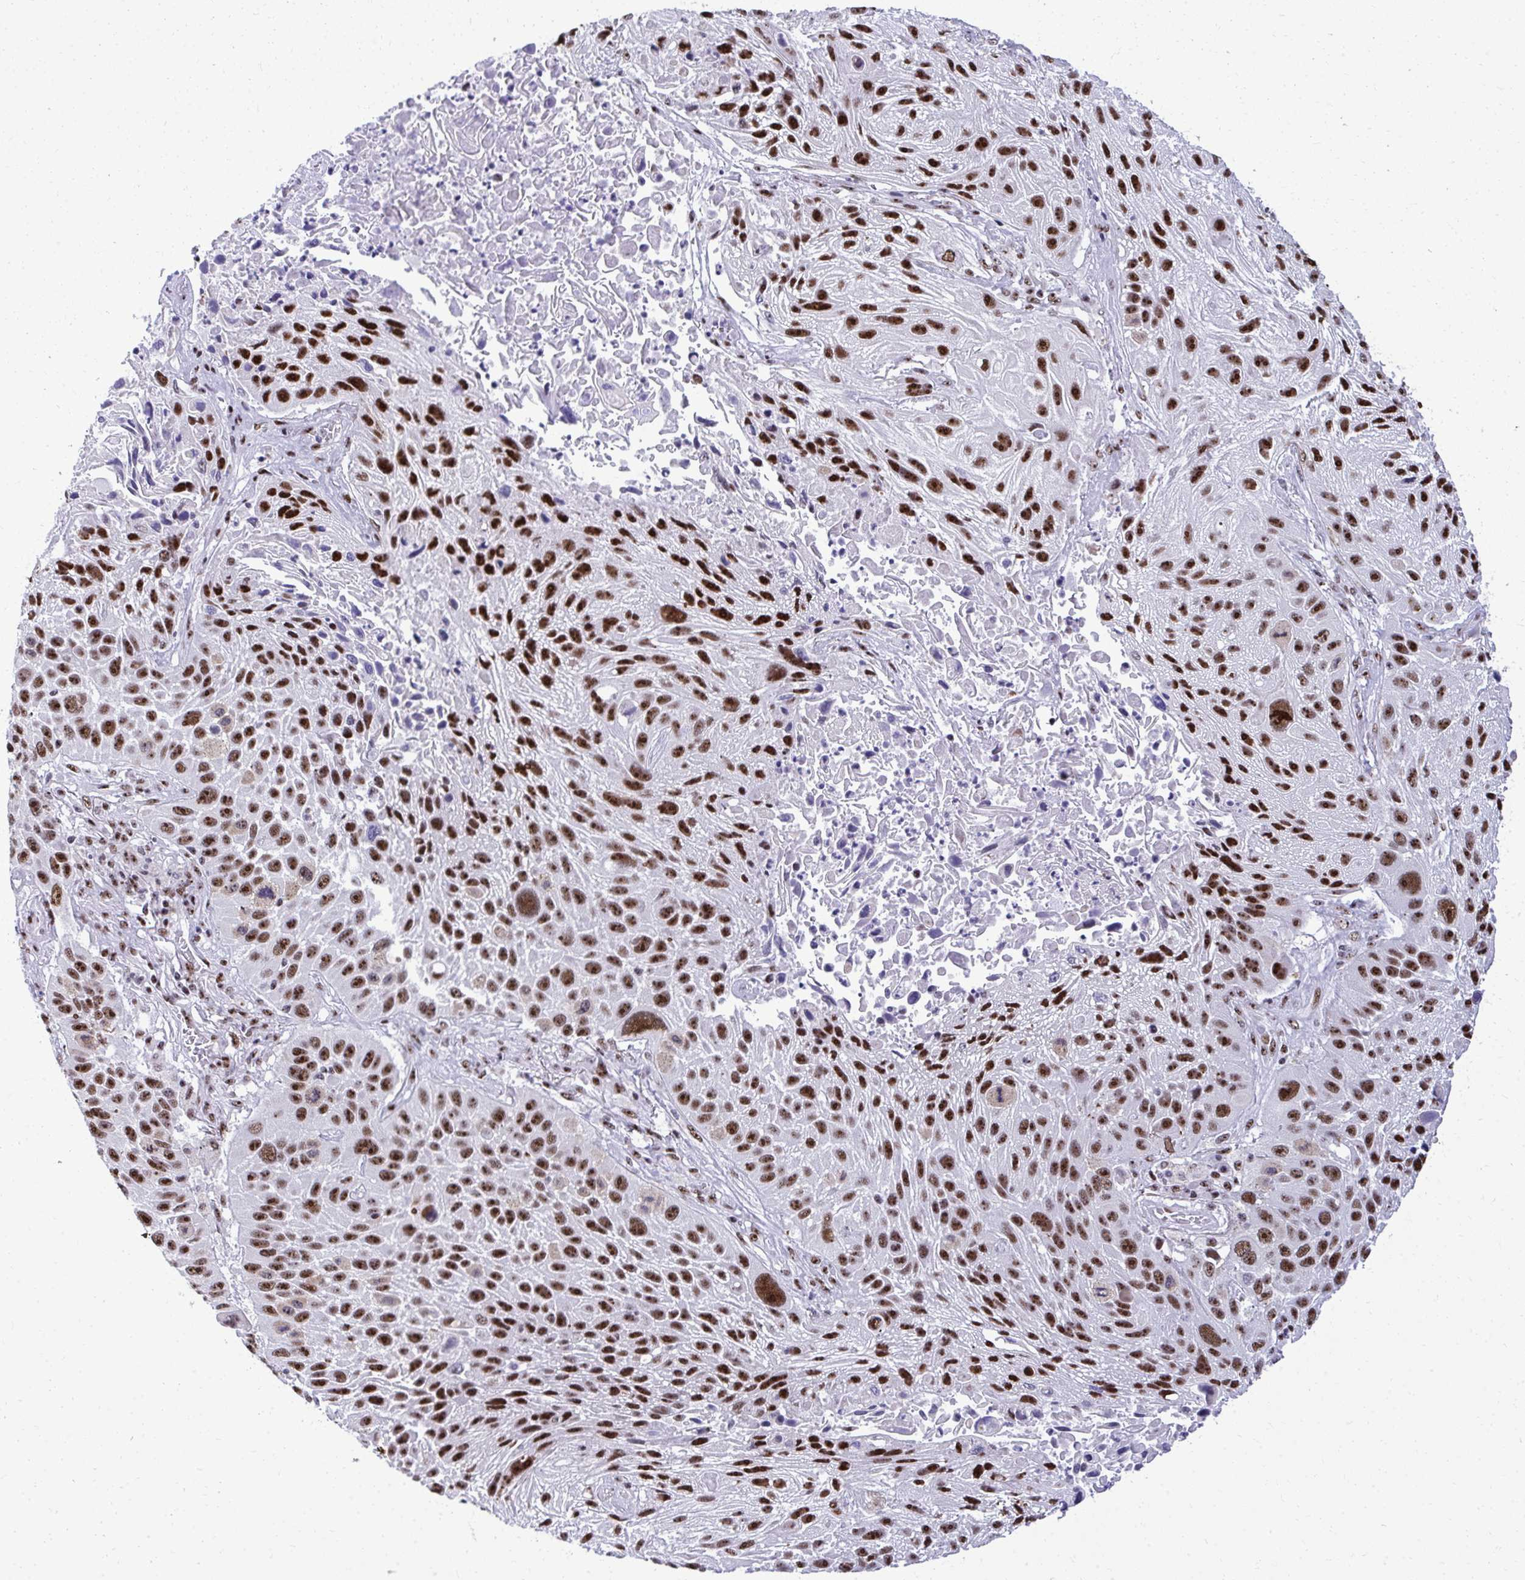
{"staining": {"intensity": "strong", "quantity": ">75%", "location": "nuclear"}, "tissue": "lung cancer", "cell_type": "Tumor cells", "image_type": "cancer", "snomed": [{"axis": "morphology", "description": "Normal morphology"}, {"axis": "morphology", "description": "Squamous cell carcinoma, NOS"}, {"axis": "topography", "description": "Lymph node"}, {"axis": "topography", "description": "Lung"}], "caption": "Protein positivity by immunohistochemistry (IHC) displays strong nuclear positivity in about >75% of tumor cells in lung squamous cell carcinoma.", "gene": "PELP1", "patient": {"sex": "male", "age": 67}}